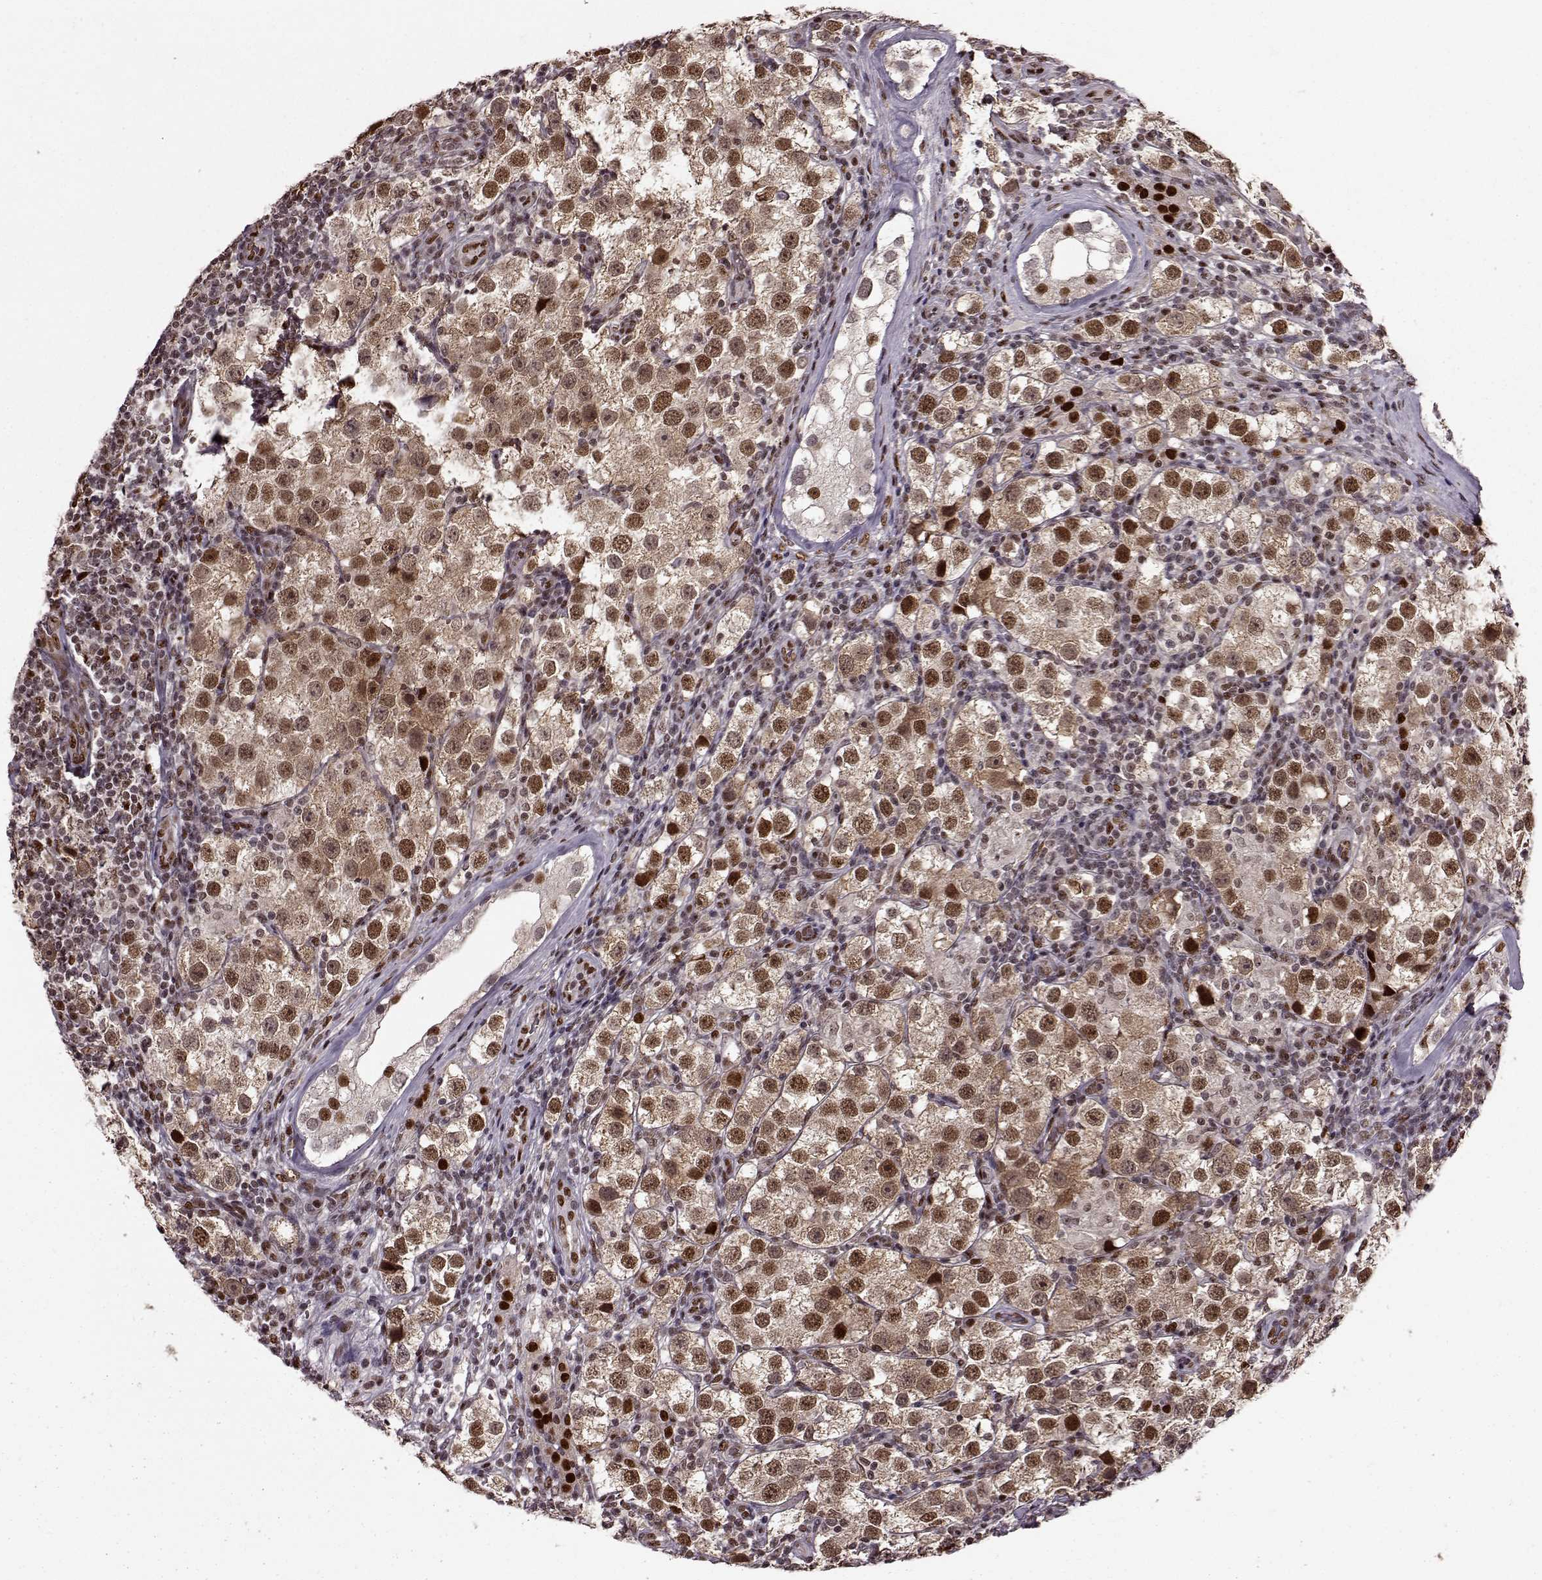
{"staining": {"intensity": "moderate", "quantity": ">75%", "location": "cytoplasmic/membranous,nuclear"}, "tissue": "testis cancer", "cell_type": "Tumor cells", "image_type": "cancer", "snomed": [{"axis": "morphology", "description": "Seminoma, NOS"}, {"axis": "topography", "description": "Testis"}], "caption": "Immunohistochemical staining of human testis seminoma shows medium levels of moderate cytoplasmic/membranous and nuclear protein staining in approximately >75% of tumor cells.", "gene": "FTO", "patient": {"sex": "male", "age": 37}}